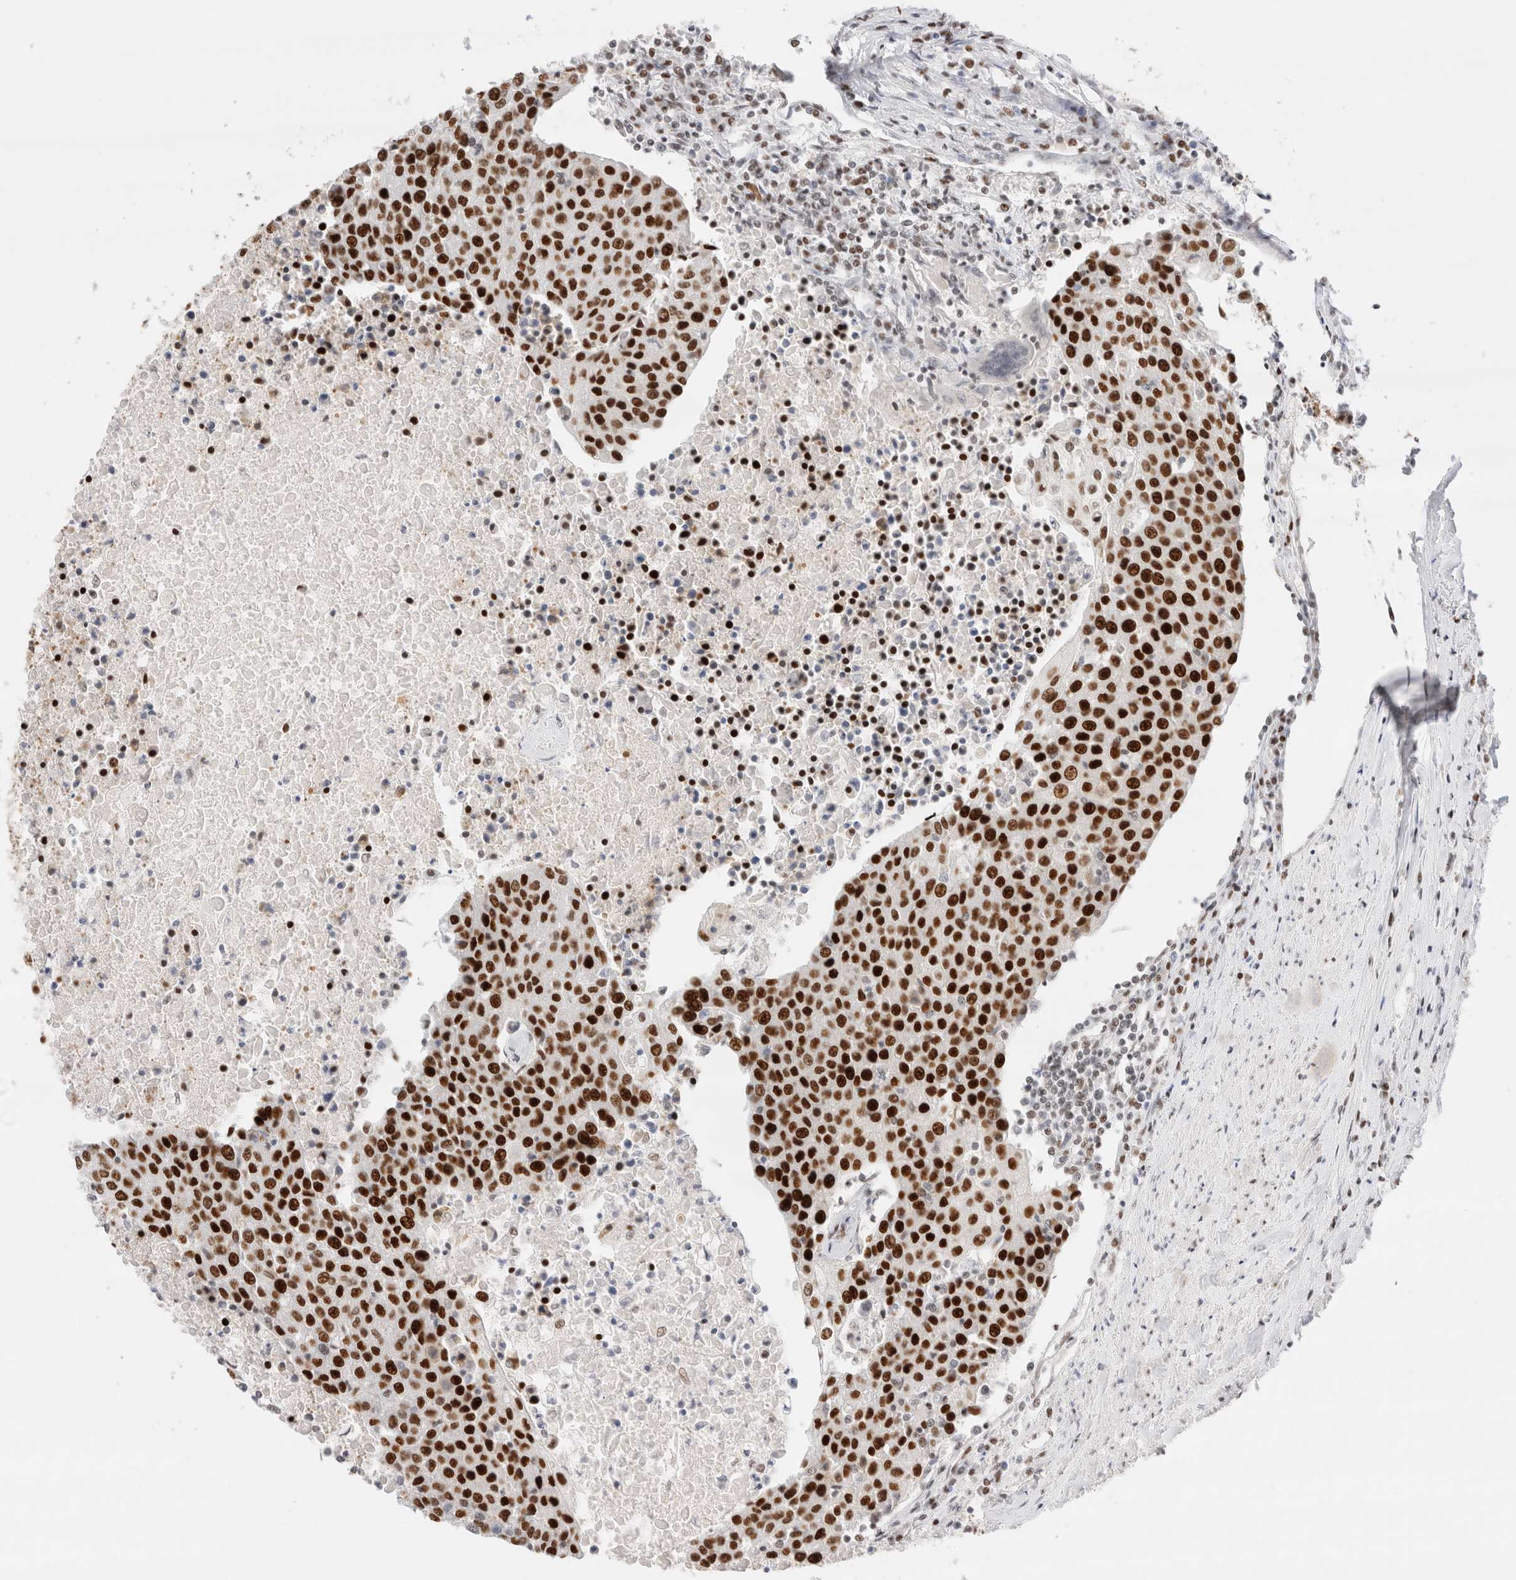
{"staining": {"intensity": "strong", "quantity": ">75%", "location": "nuclear"}, "tissue": "urothelial cancer", "cell_type": "Tumor cells", "image_type": "cancer", "snomed": [{"axis": "morphology", "description": "Urothelial carcinoma, High grade"}, {"axis": "topography", "description": "Urinary bladder"}], "caption": "Immunohistochemistry of human urothelial cancer displays high levels of strong nuclear staining in about >75% of tumor cells. The staining was performed using DAB (3,3'-diaminobenzidine) to visualize the protein expression in brown, while the nuclei were stained in blue with hematoxylin (Magnification: 20x).", "gene": "ZNF282", "patient": {"sex": "female", "age": 85}}